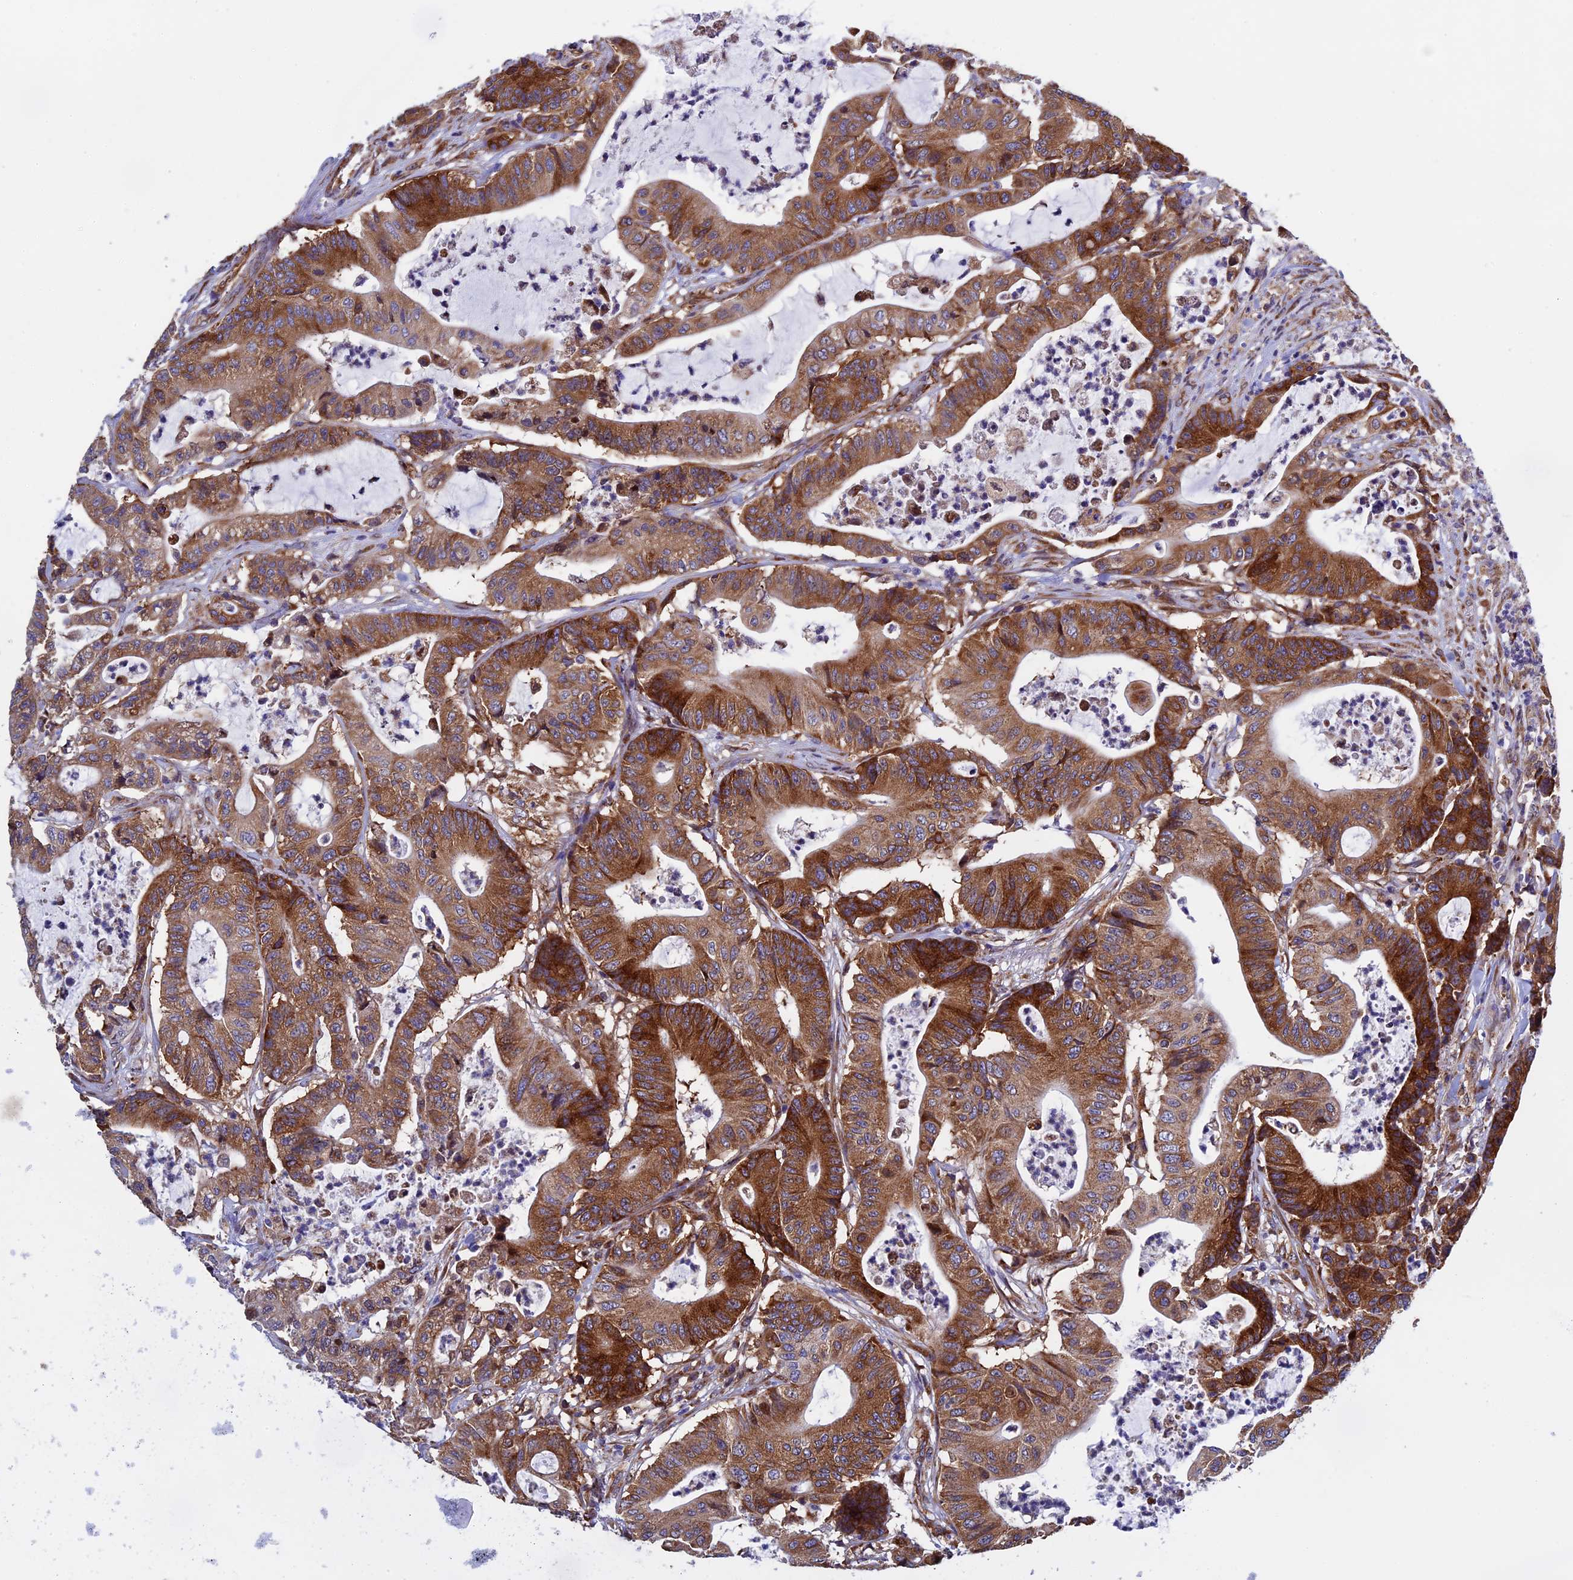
{"staining": {"intensity": "strong", "quantity": ">75%", "location": "cytoplasmic/membranous"}, "tissue": "colorectal cancer", "cell_type": "Tumor cells", "image_type": "cancer", "snomed": [{"axis": "morphology", "description": "Adenocarcinoma, NOS"}, {"axis": "topography", "description": "Colon"}], "caption": "A photomicrograph of colorectal cancer (adenocarcinoma) stained for a protein shows strong cytoplasmic/membranous brown staining in tumor cells. (Brightfield microscopy of DAB IHC at high magnification).", "gene": "SLC9A5", "patient": {"sex": "female", "age": 84}}